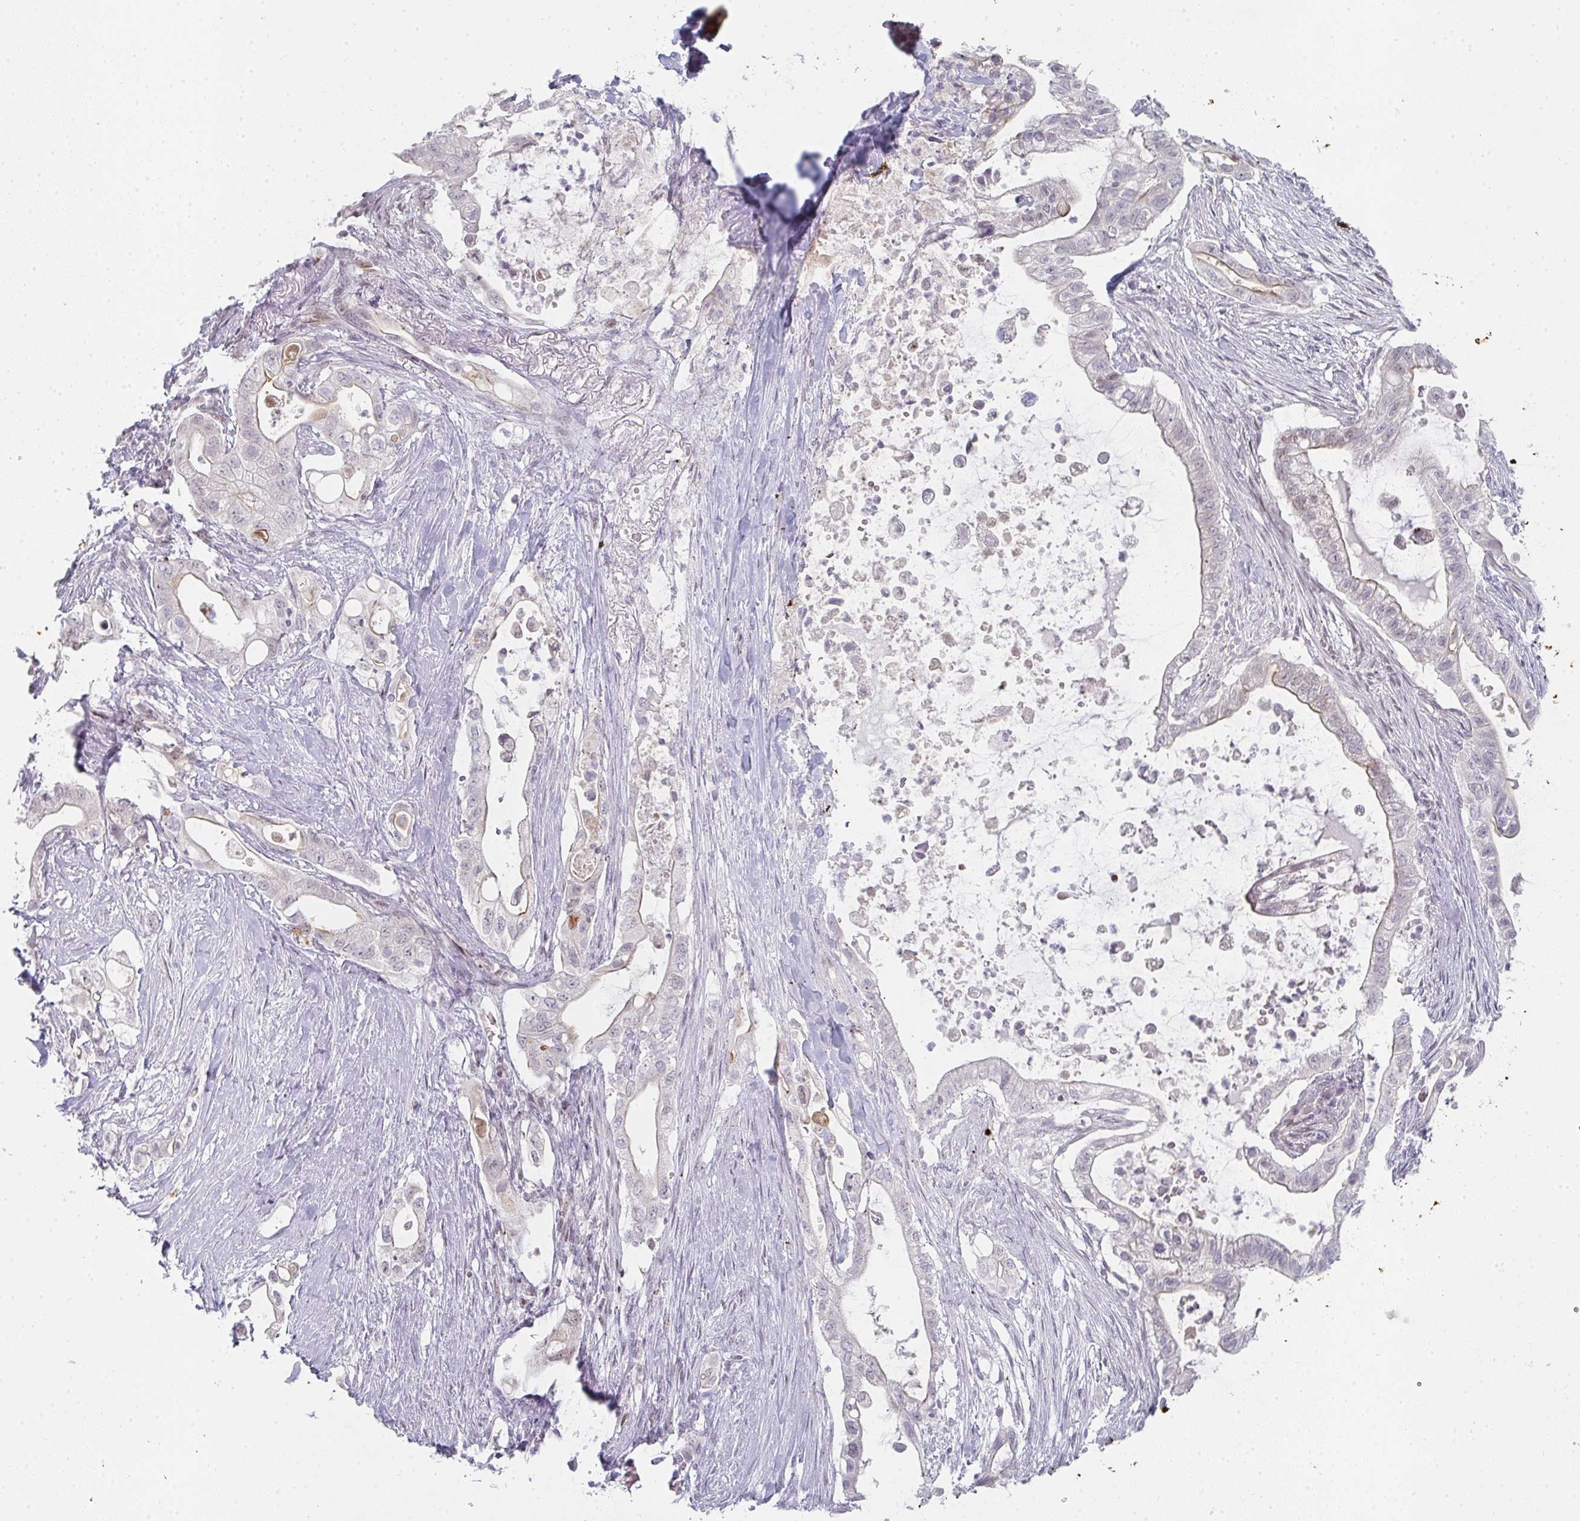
{"staining": {"intensity": "weak", "quantity": "<25%", "location": "cytoplasmic/membranous"}, "tissue": "pancreatic cancer", "cell_type": "Tumor cells", "image_type": "cancer", "snomed": [{"axis": "morphology", "description": "Adenocarcinoma, NOS"}, {"axis": "topography", "description": "Pancreas"}], "caption": "DAB immunohistochemical staining of pancreatic cancer displays no significant expression in tumor cells.", "gene": "POU2AF2", "patient": {"sex": "female", "age": 72}}